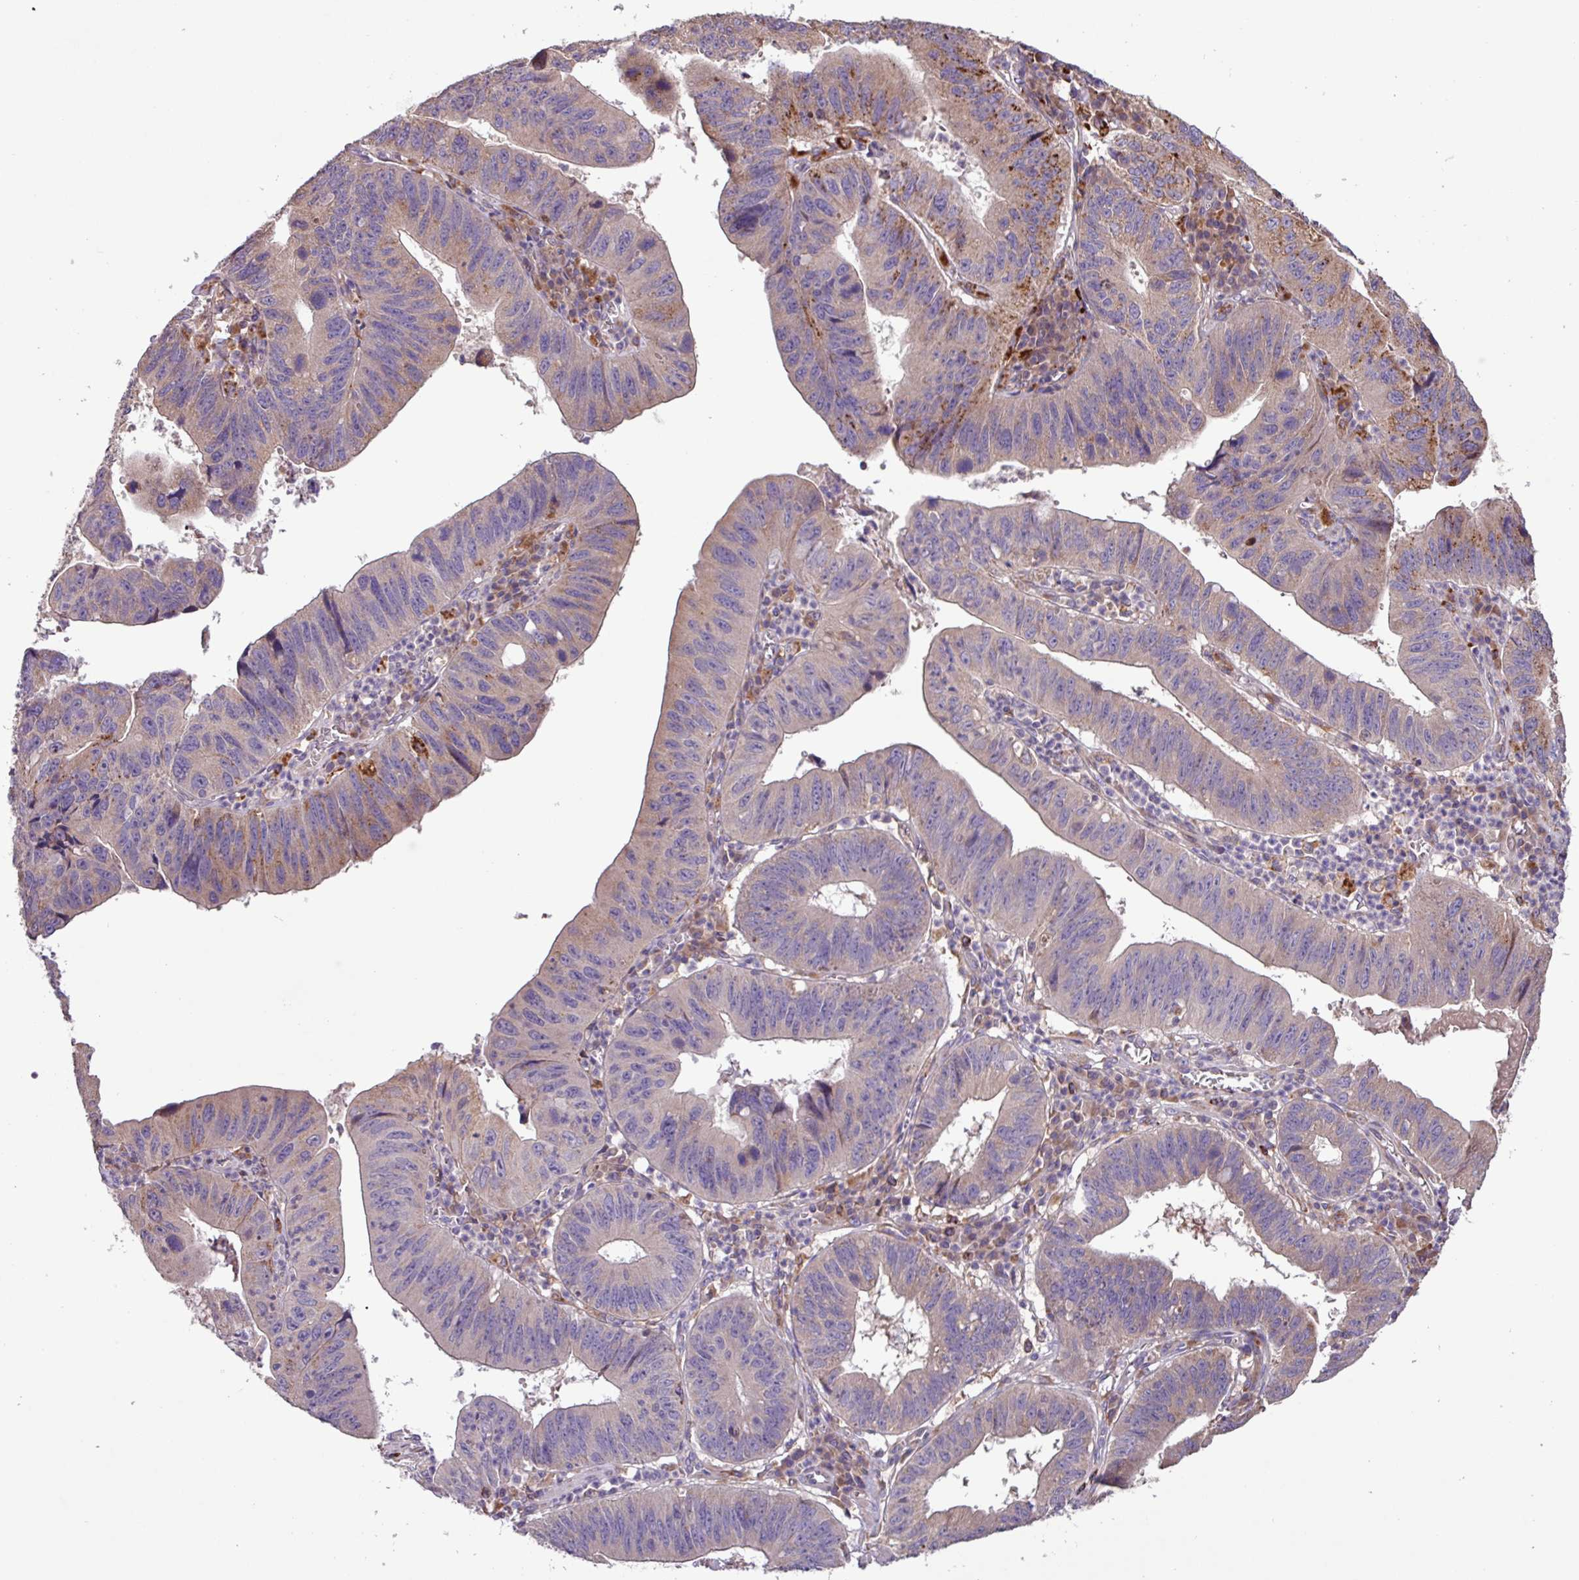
{"staining": {"intensity": "moderate", "quantity": "<25%", "location": "cytoplasmic/membranous"}, "tissue": "stomach cancer", "cell_type": "Tumor cells", "image_type": "cancer", "snomed": [{"axis": "morphology", "description": "Adenocarcinoma, NOS"}, {"axis": "topography", "description": "Stomach"}], "caption": "An immunohistochemistry image of tumor tissue is shown. Protein staining in brown shows moderate cytoplasmic/membranous positivity in adenocarcinoma (stomach) within tumor cells.", "gene": "PTPRQ", "patient": {"sex": "male", "age": 59}}